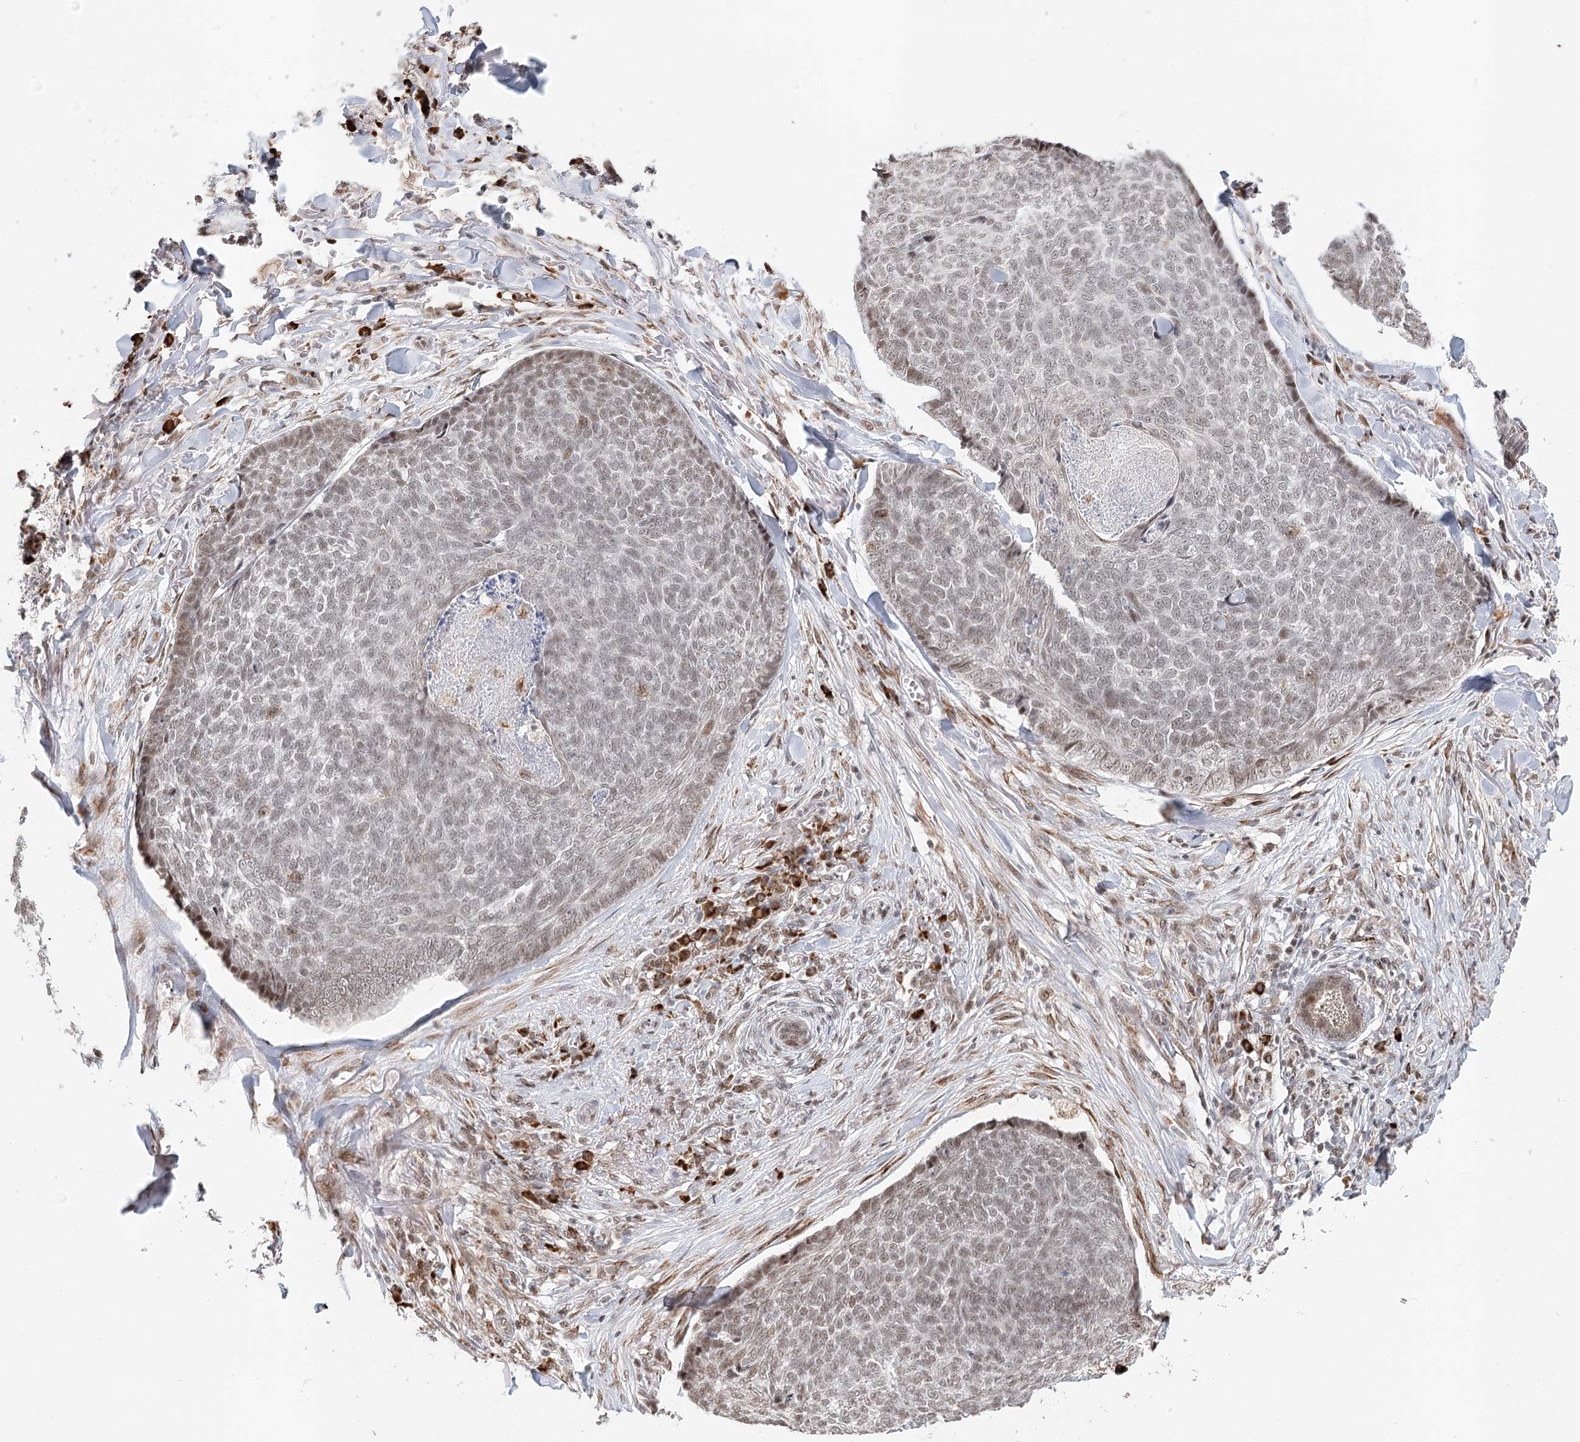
{"staining": {"intensity": "weak", "quantity": "25%-75%", "location": "nuclear"}, "tissue": "skin cancer", "cell_type": "Tumor cells", "image_type": "cancer", "snomed": [{"axis": "morphology", "description": "Basal cell carcinoma"}, {"axis": "topography", "description": "Skin"}], "caption": "Immunohistochemical staining of human skin cancer (basal cell carcinoma) reveals low levels of weak nuclear protein positivity in about 25%-75% of tumor cells.", "gene": "BNIP5", "patient": {"sex": "male", "age": 84}}